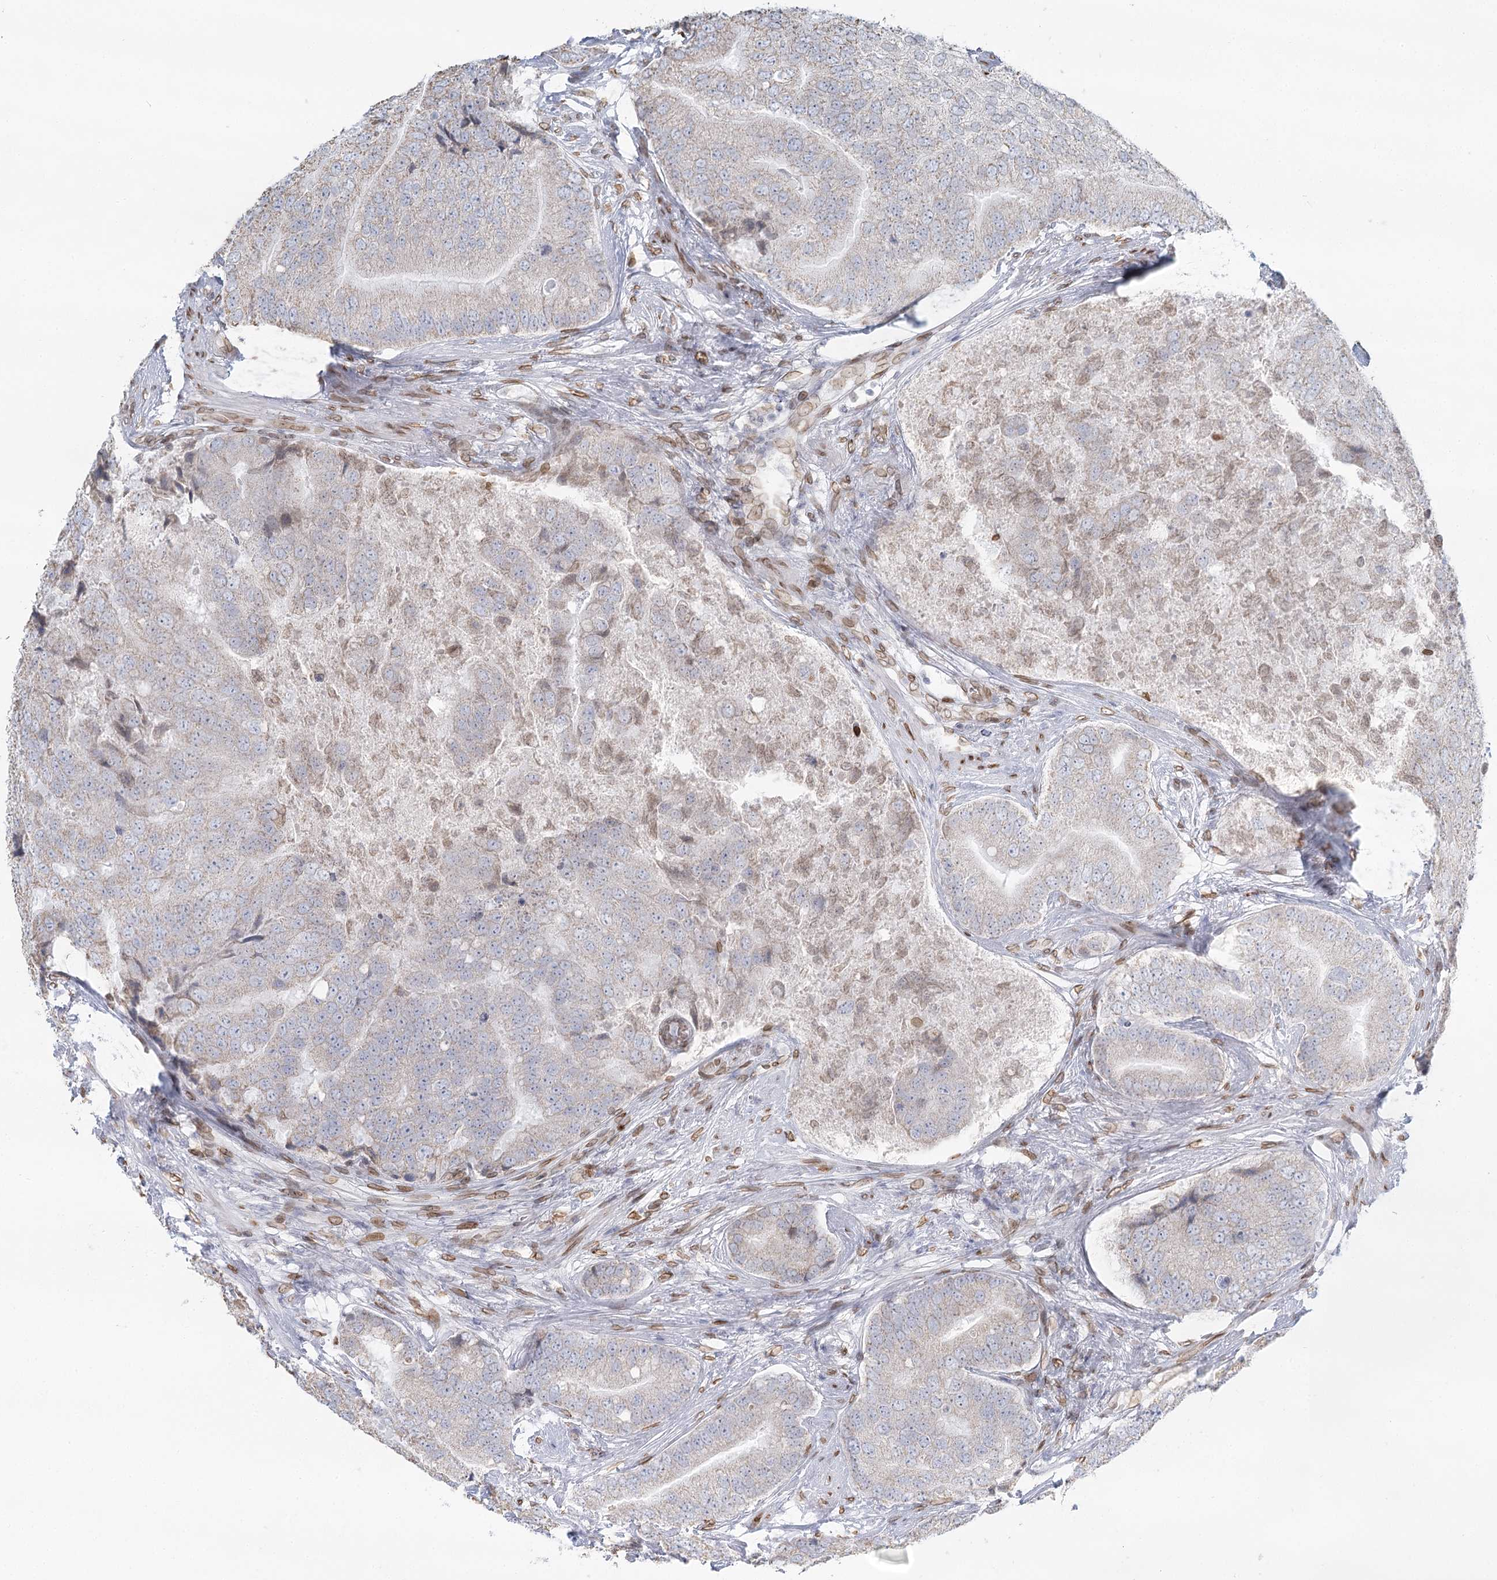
{"staining": {"intensity": "negative", "quantity": "none", "location": "none"}, "tissue": "prostate cancer", "cell_type": "Tumor cells", "image_type": "cancer", "snomed": [{"axis": "morphology", "description": "Adenocarcinoma, High grade"}, {"axis": "topography", "description": "Prostate"}], "caption": "This is an IHC histopathology image of high-grade adenocarcinoma (prostate). There is no positivity in tumor cells.", "gene": "VWA5A", "patient": {"sex": "male", "age": 70}}